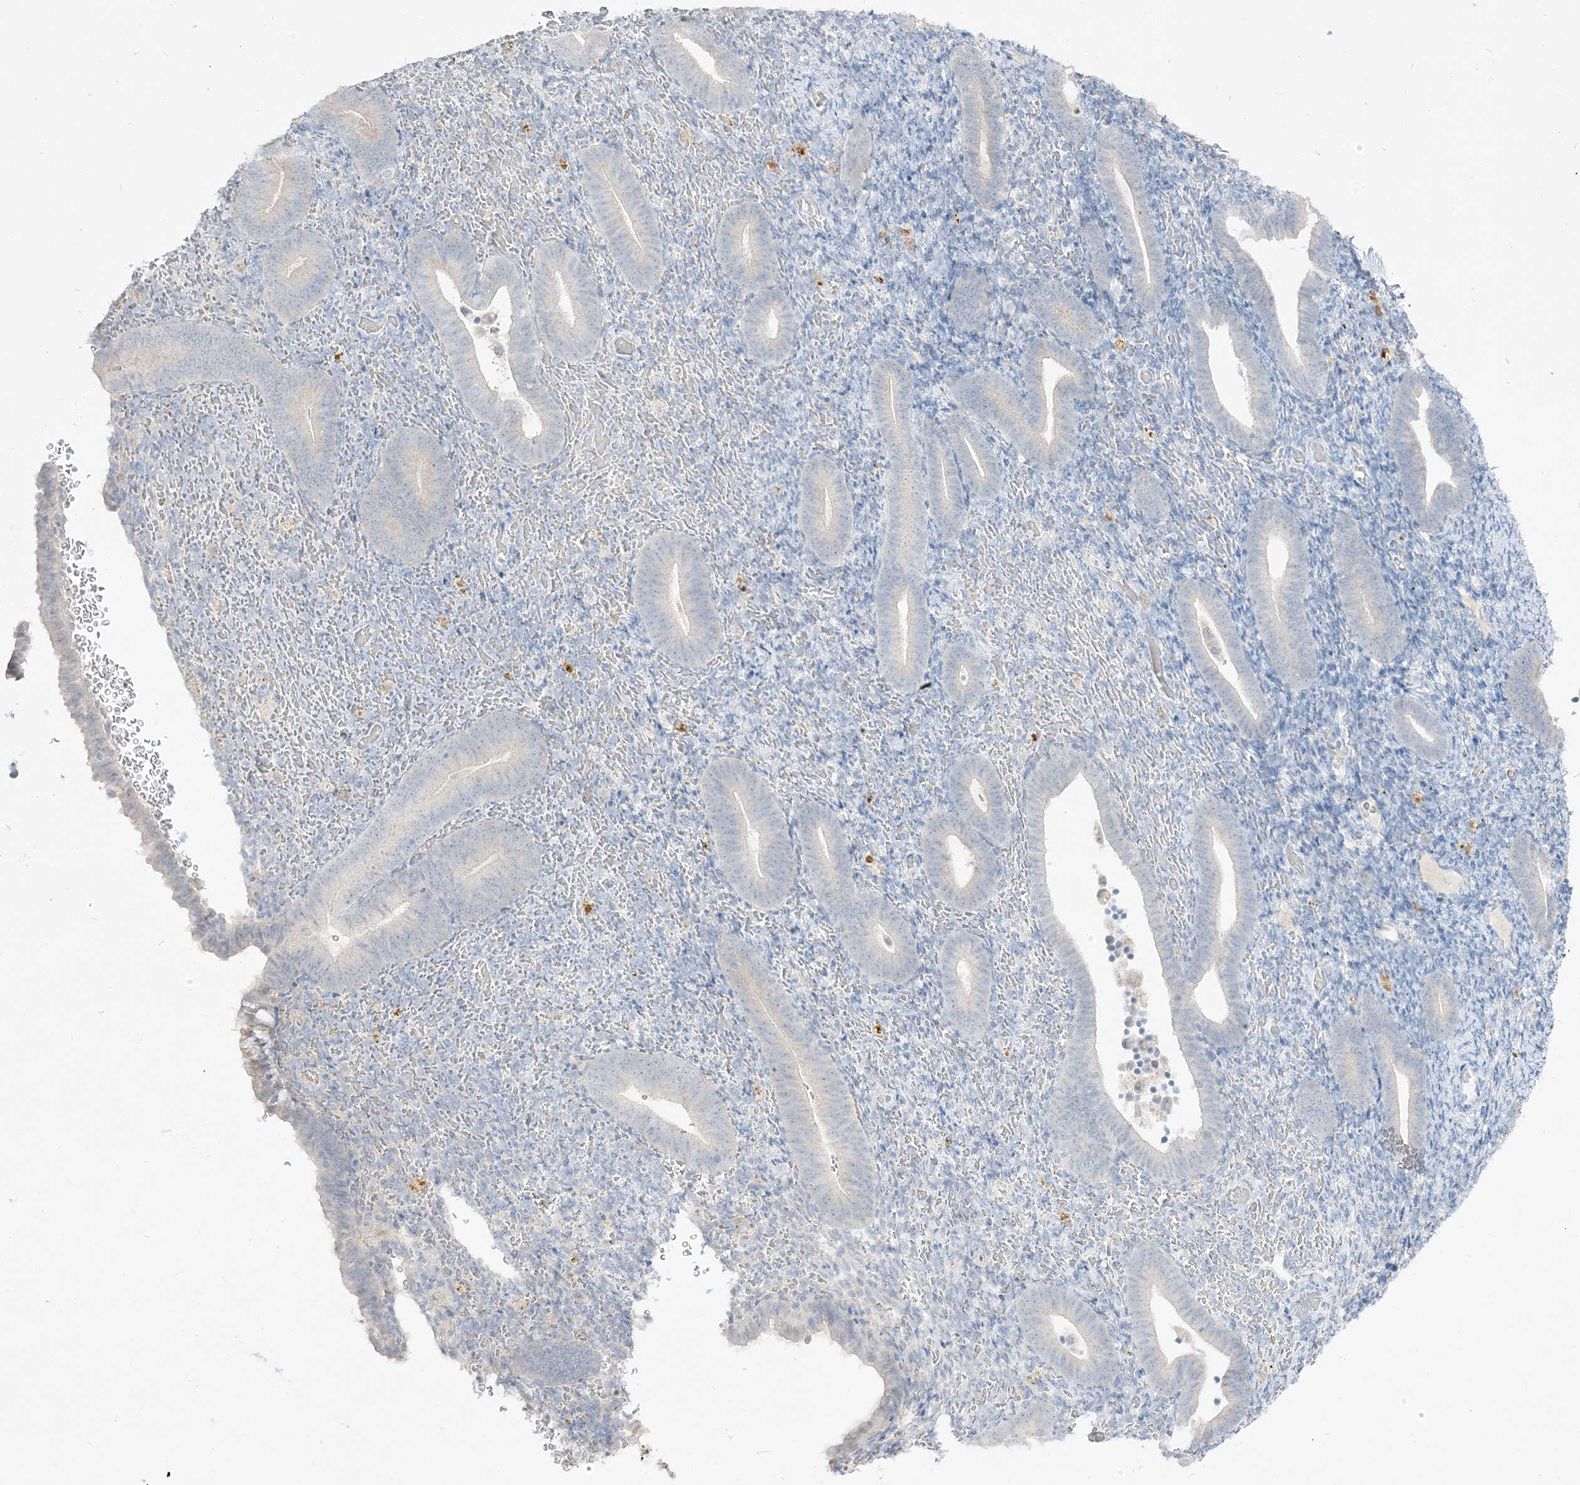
{"staining": {"intensity": "negative", "quantity": "none", "location": "none"}, "tissue": "endometrium", "cell_type": "Cells in endometrial stroma", "image_type": "normal", "snomed": [{"axis": "morphology", "description": "Normal tissue, NOS"}, {"axis": "topography", "description": "Endometrium"}], "caption": "IHC micrograph of benign endometrium: endometrium stained with DAB (3,3'-diaminobenzidine) exhibits no significant protein positivity in cells in endometrial stroma.", "gene": "LOXL3", "patient": {"sex": "female", "age": 51}}